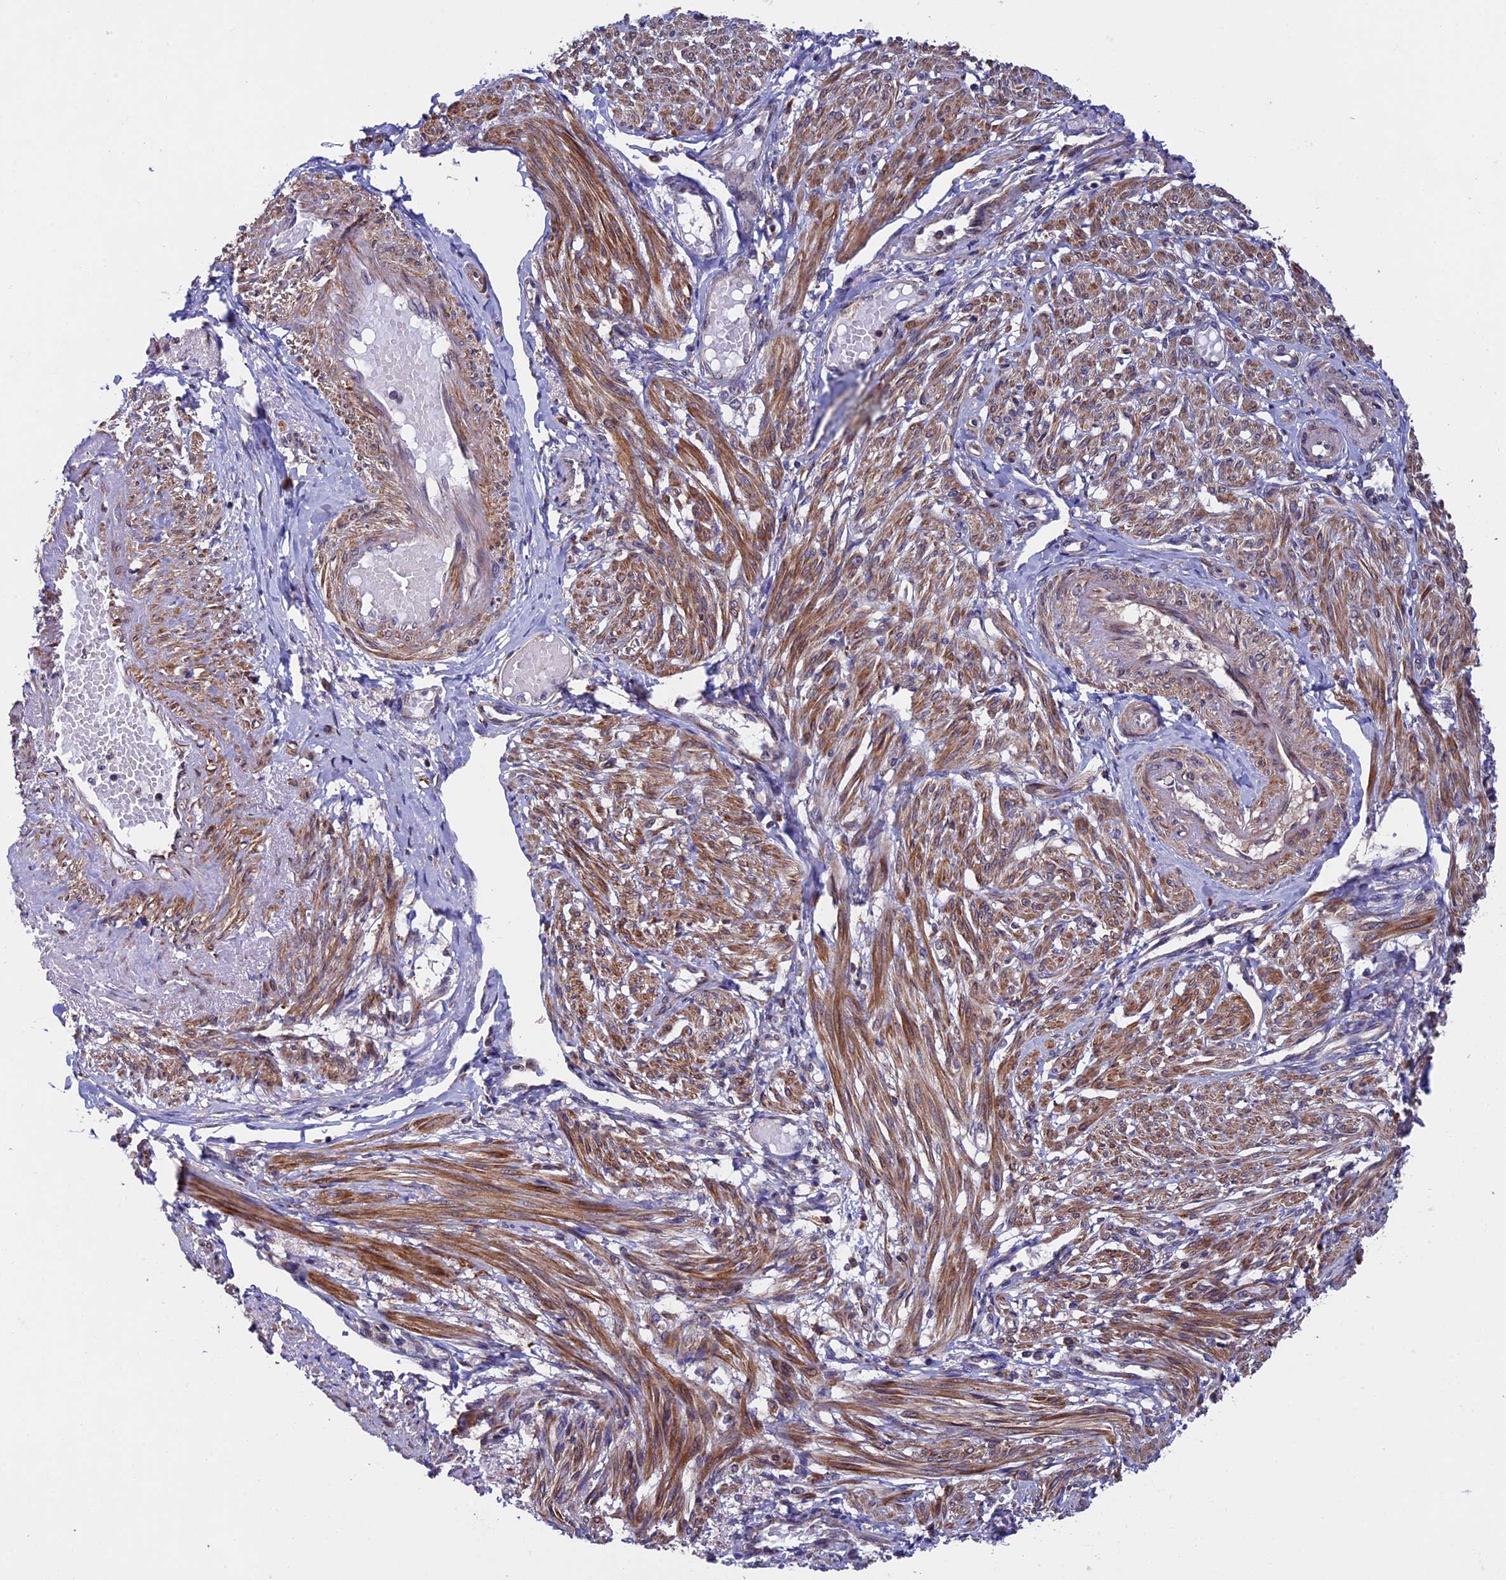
{"staining": {"intensity": "moderate", "quantity": "25%-75%", "location": "cytoplasmic/membranous"}, "tissue": "smooth muscle", "cell_type": "Smooth muscle cells", "image_type": "normal", "snomed": [{"axis": "morphology", "description": "Normal tissue, NOS"}, {"axis": "topography", "description": "Smooth muscle"}], "caption": "An image showing moderate cytoplasmic/membranous expression in about 25%-75% of smooth muscle cells in benign smooth muscle, as visualized by brown immunohistochemical staining.", "gene": "RNF17", "patient": {"sex": "female", "age": 39}}